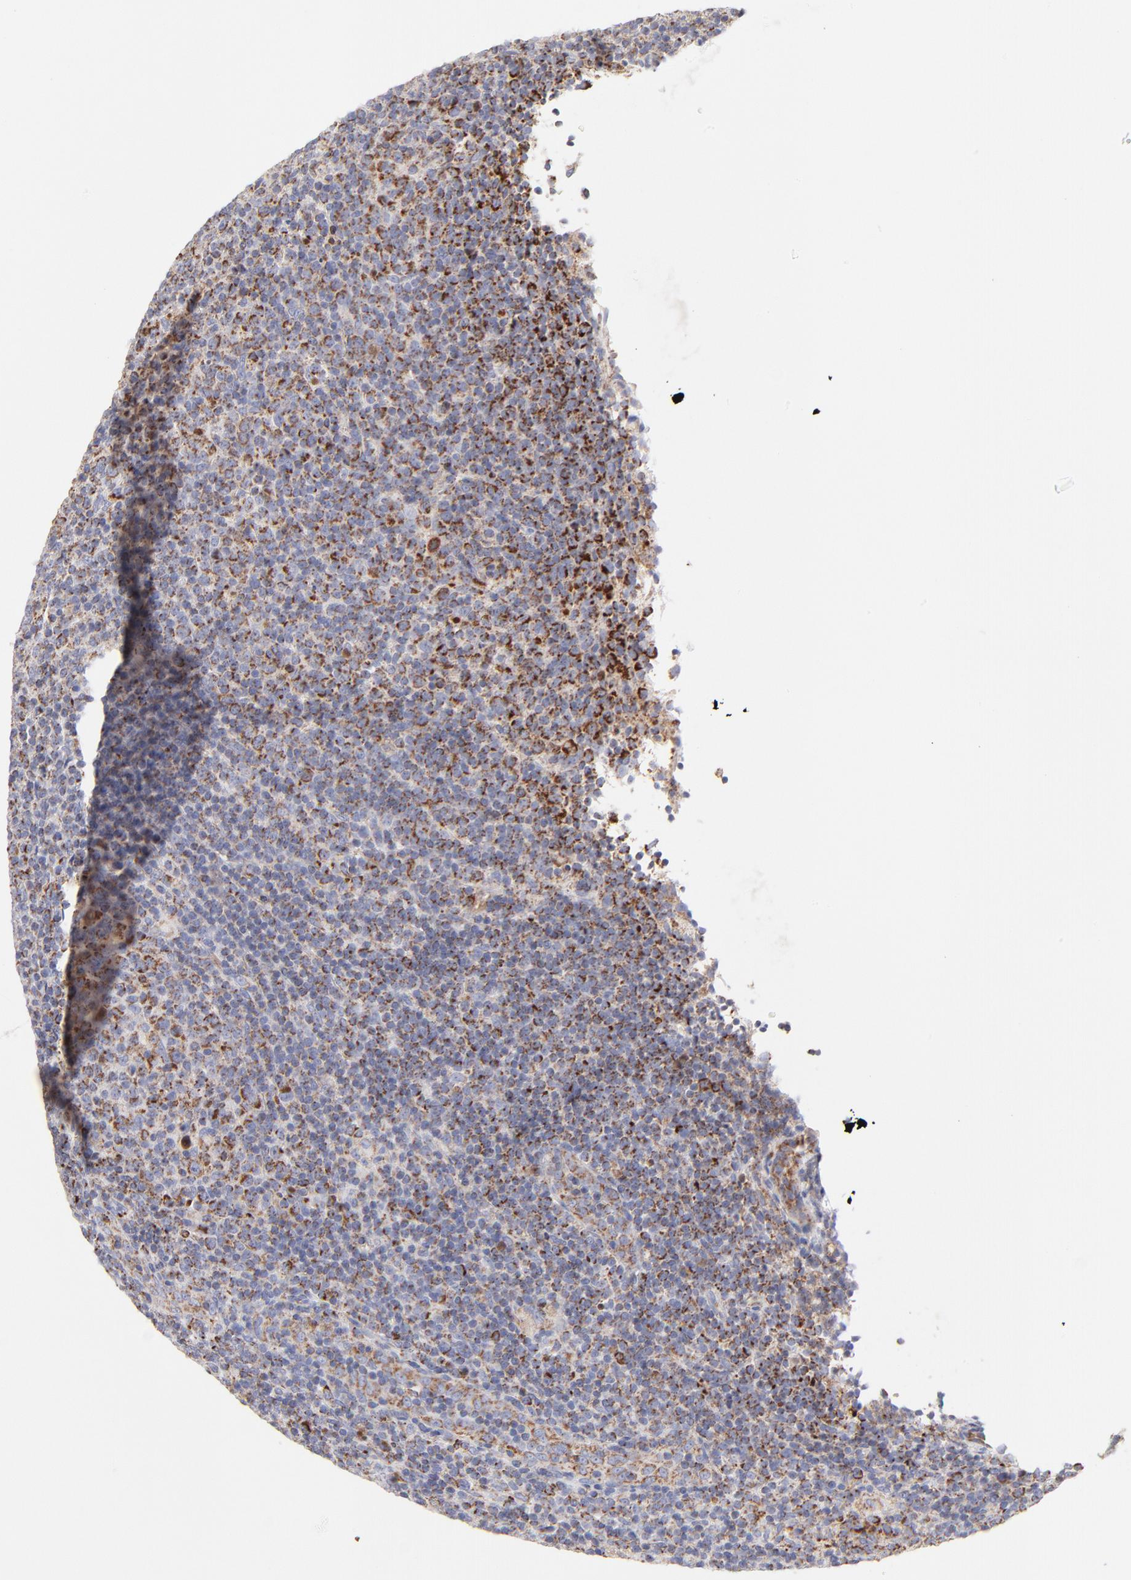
{"staining": {"intensity": "moderate", "quantity": "25%-75%", "location": "cytoplasmic/membranous"}, "tissue": "lymphoma", "cell_type": "Tumor cells", "image_type": "cancer", "snomed": [{"axis": "morphology", "description": "Malignant lymphoma, non-Hodgkin's type, Low grade"}, {"axis": "topography", "description": "Lymph node"}], "caption": "Immunohistochemistry (IHC) staining of lymphoma, which shows medium levels of moderate cytoplasmic/membranous positivity in approximately 25%-75% of tumor cells indicating moderate cytoplasmic/membranous protein staining. The staining was performed using DAB (brown) for protein detection and nuclei were counterstained in hematoxylin (blue).", "gene": "TIMM8A", "patient": {"sex": "male", "age": 70}}